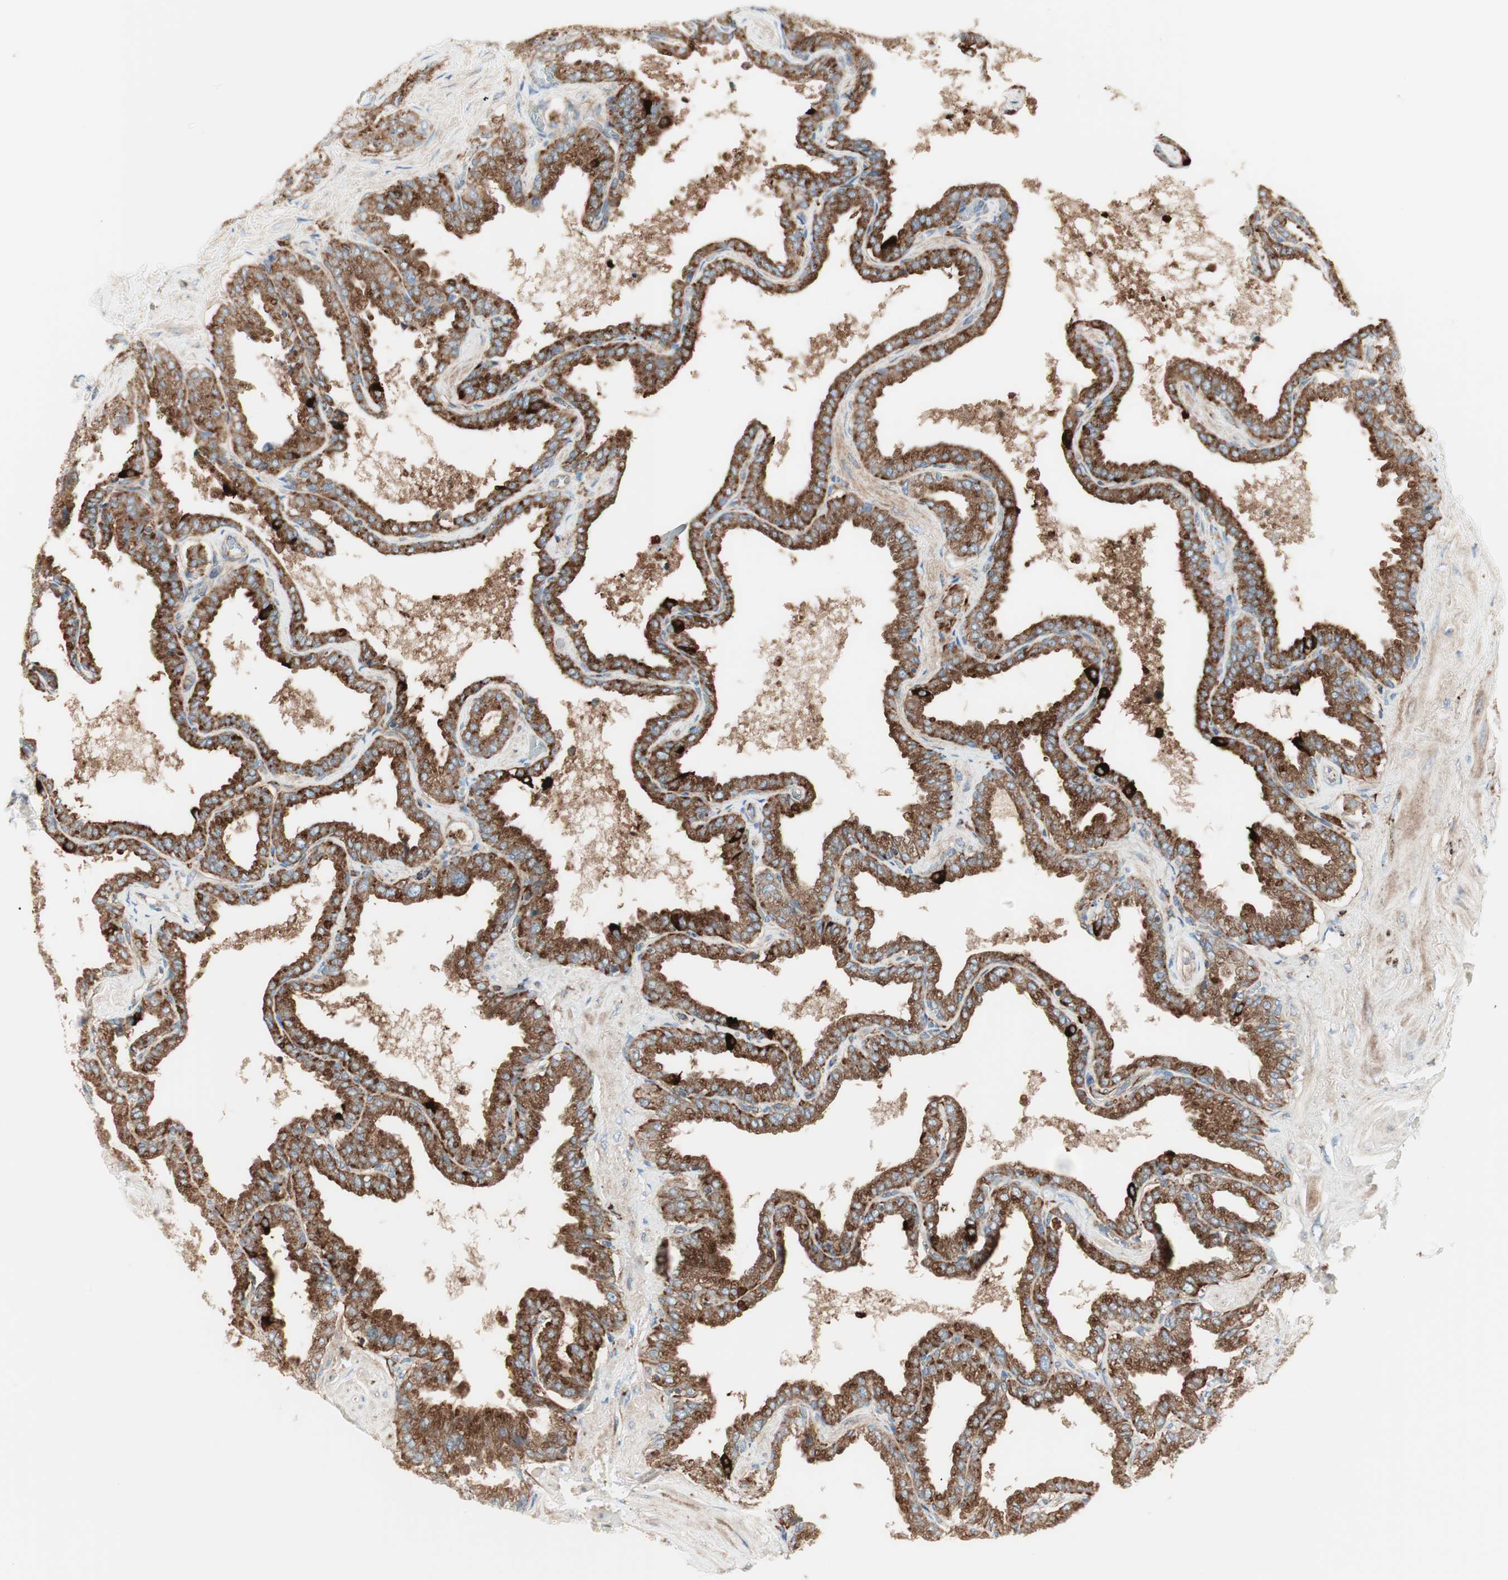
{"staining": {"intensity": "strong", "quantity": ">75%", "location": "cytoplasmic/membranous"}, "tissue": "seminal vesicle", "cell_type": "Glandular cells", "image_type": "normal", "snomed": [{"axis": "morphology", "description": "Normal tissue, NOS"}, {"axis": "topography", "description": "Seminal veicle"}], "caption": "Immunohistochemistry of unremarkable seminal vesicle exhibits high levels of strong cytoplasmic/membranous positivity in about >75% of glandular cells. Using DAB (brown) and hematoxylin (blue) stains, captured at high magnification using brightfield microscopy.", "gene": "ATP6V1G1", "patient": {"sex": "male", "age": 46}}